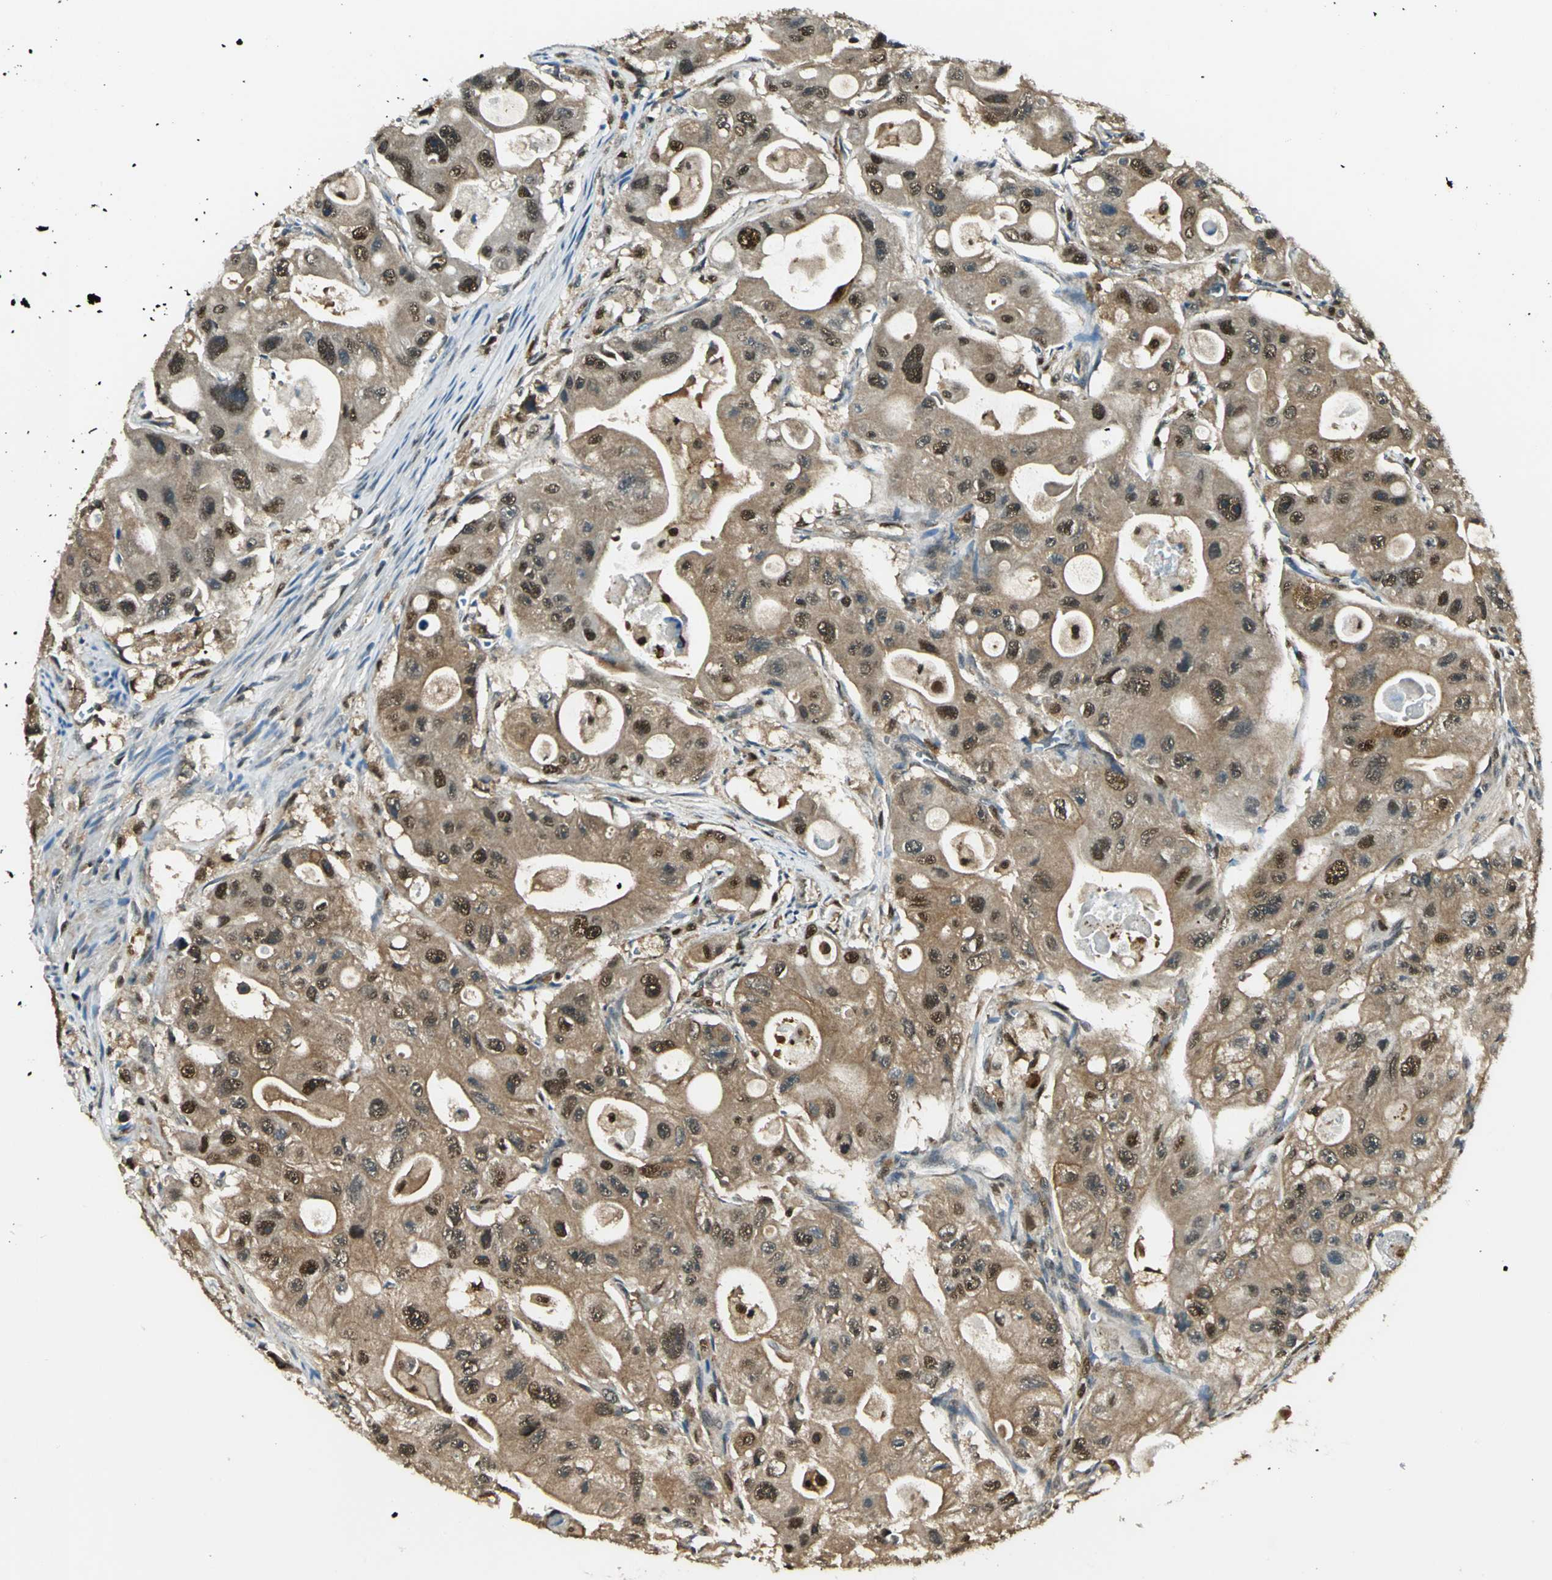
{"staining": {"intensity": "moderate", "quantity": ">75%", "location": "cytoplasmic/membranous,nuclear"}, "tissue": "colorectal cancer", "cell_type": "Tumor cells", "image_type": "cancer", "snomed": [{"axis": "morphology", "description": "Adenocarcinoma, NOS"}, {"axis": "topography", "description": "Colon"}], "caption": "Tumor cells exhibit moderate cytoplasmic/membranous and nuclear expression in approximately >75% of cells in adenocarcinoma (colorectal).", "gene": "PPP1R13L", "patient": {"sex": "female", "age": 46}}